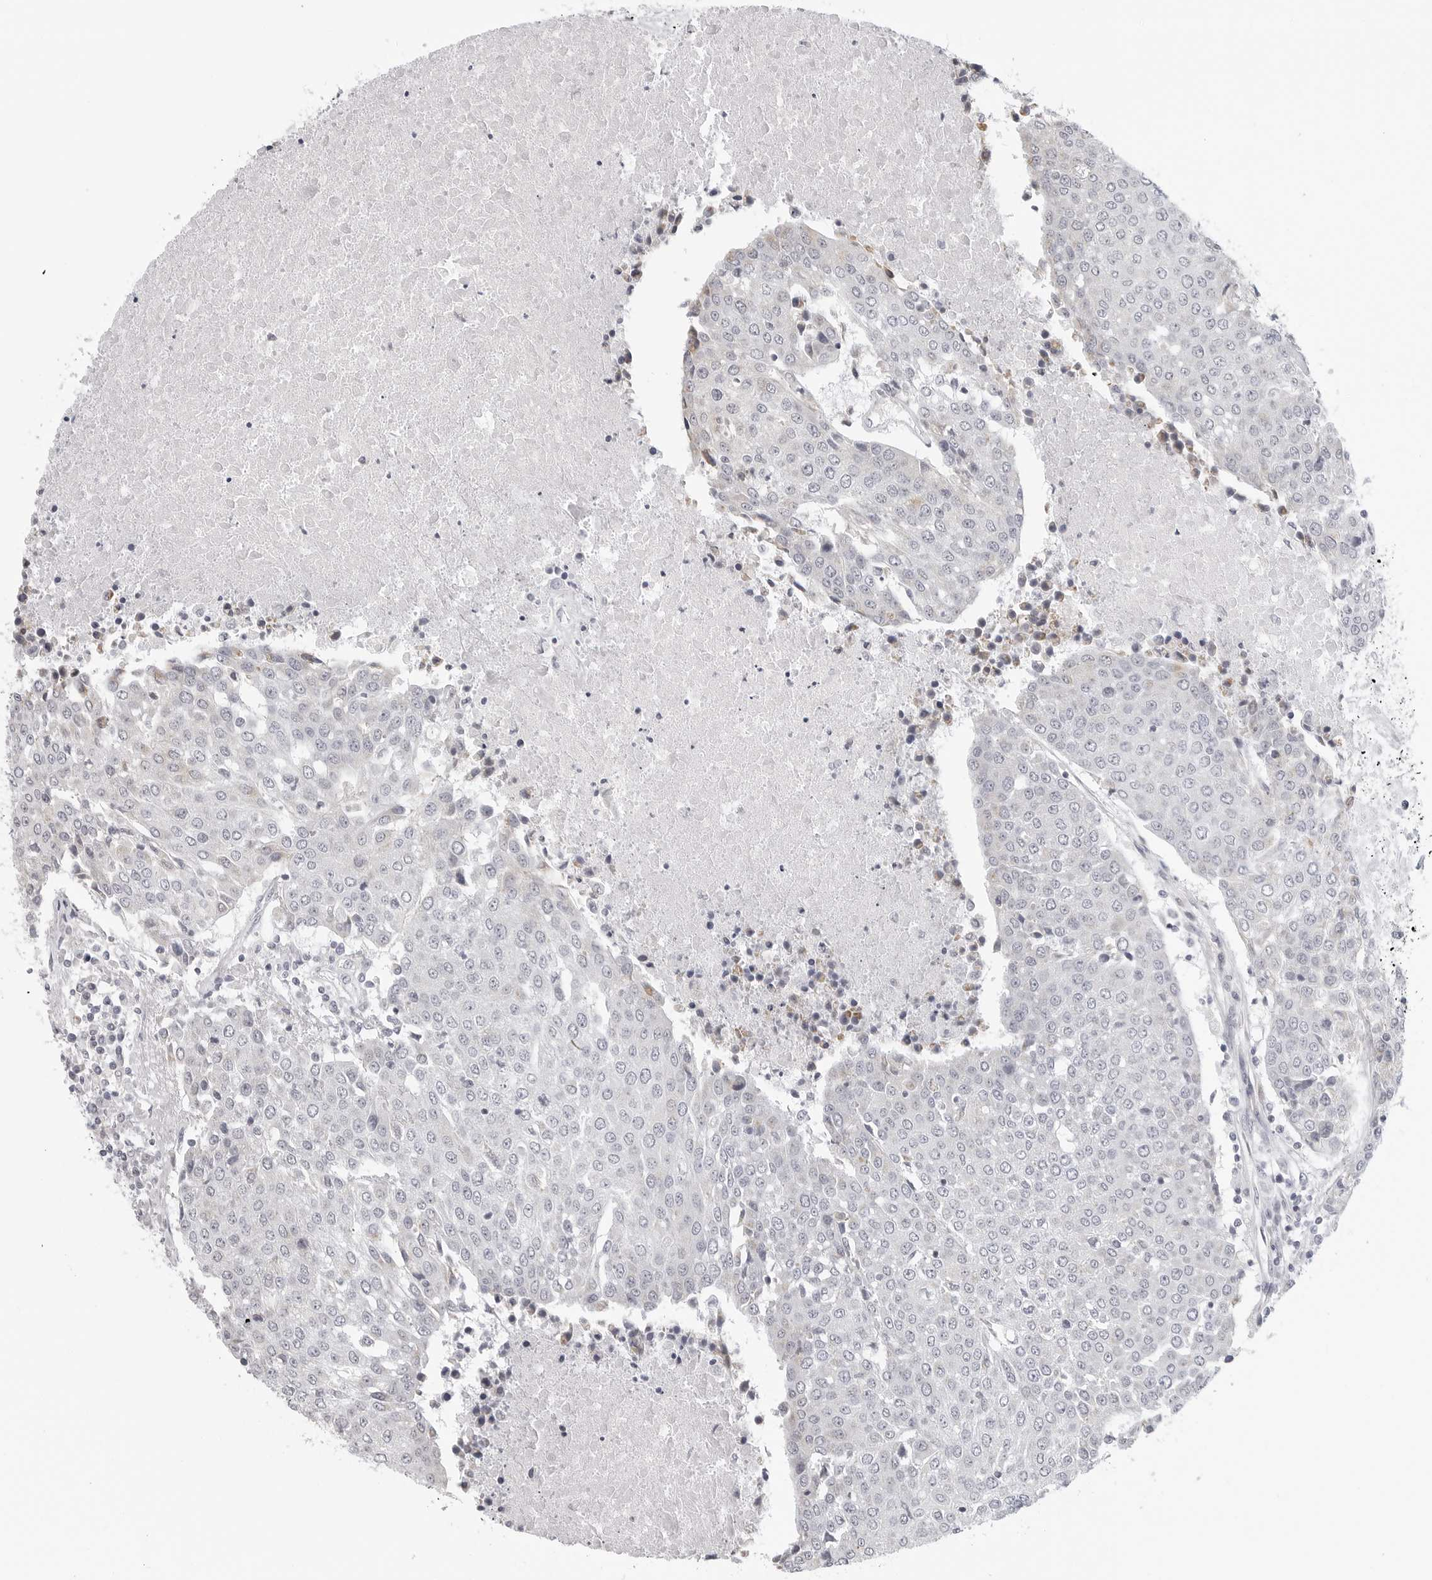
{"staining": {"intensity": "negative", "quantity": "none", "location": "none"}, "tissue": "urothelial cancer", "cell_type": "Tumor cells", "image_type": "cancer", "snomed": [{"axis": "morphology", "description": "Urothelial carcinoma, High grade"}, {"axis": "topography", "description": "Urinary bladder"}], "caption": "The immunohistochemistry (IHC) micrograph has no significant expression in tumor cells of high-grade urothelial carcinoma tissue.", "gene": "MAP7D1", "patient": {"sex": "female", "age": 85}}